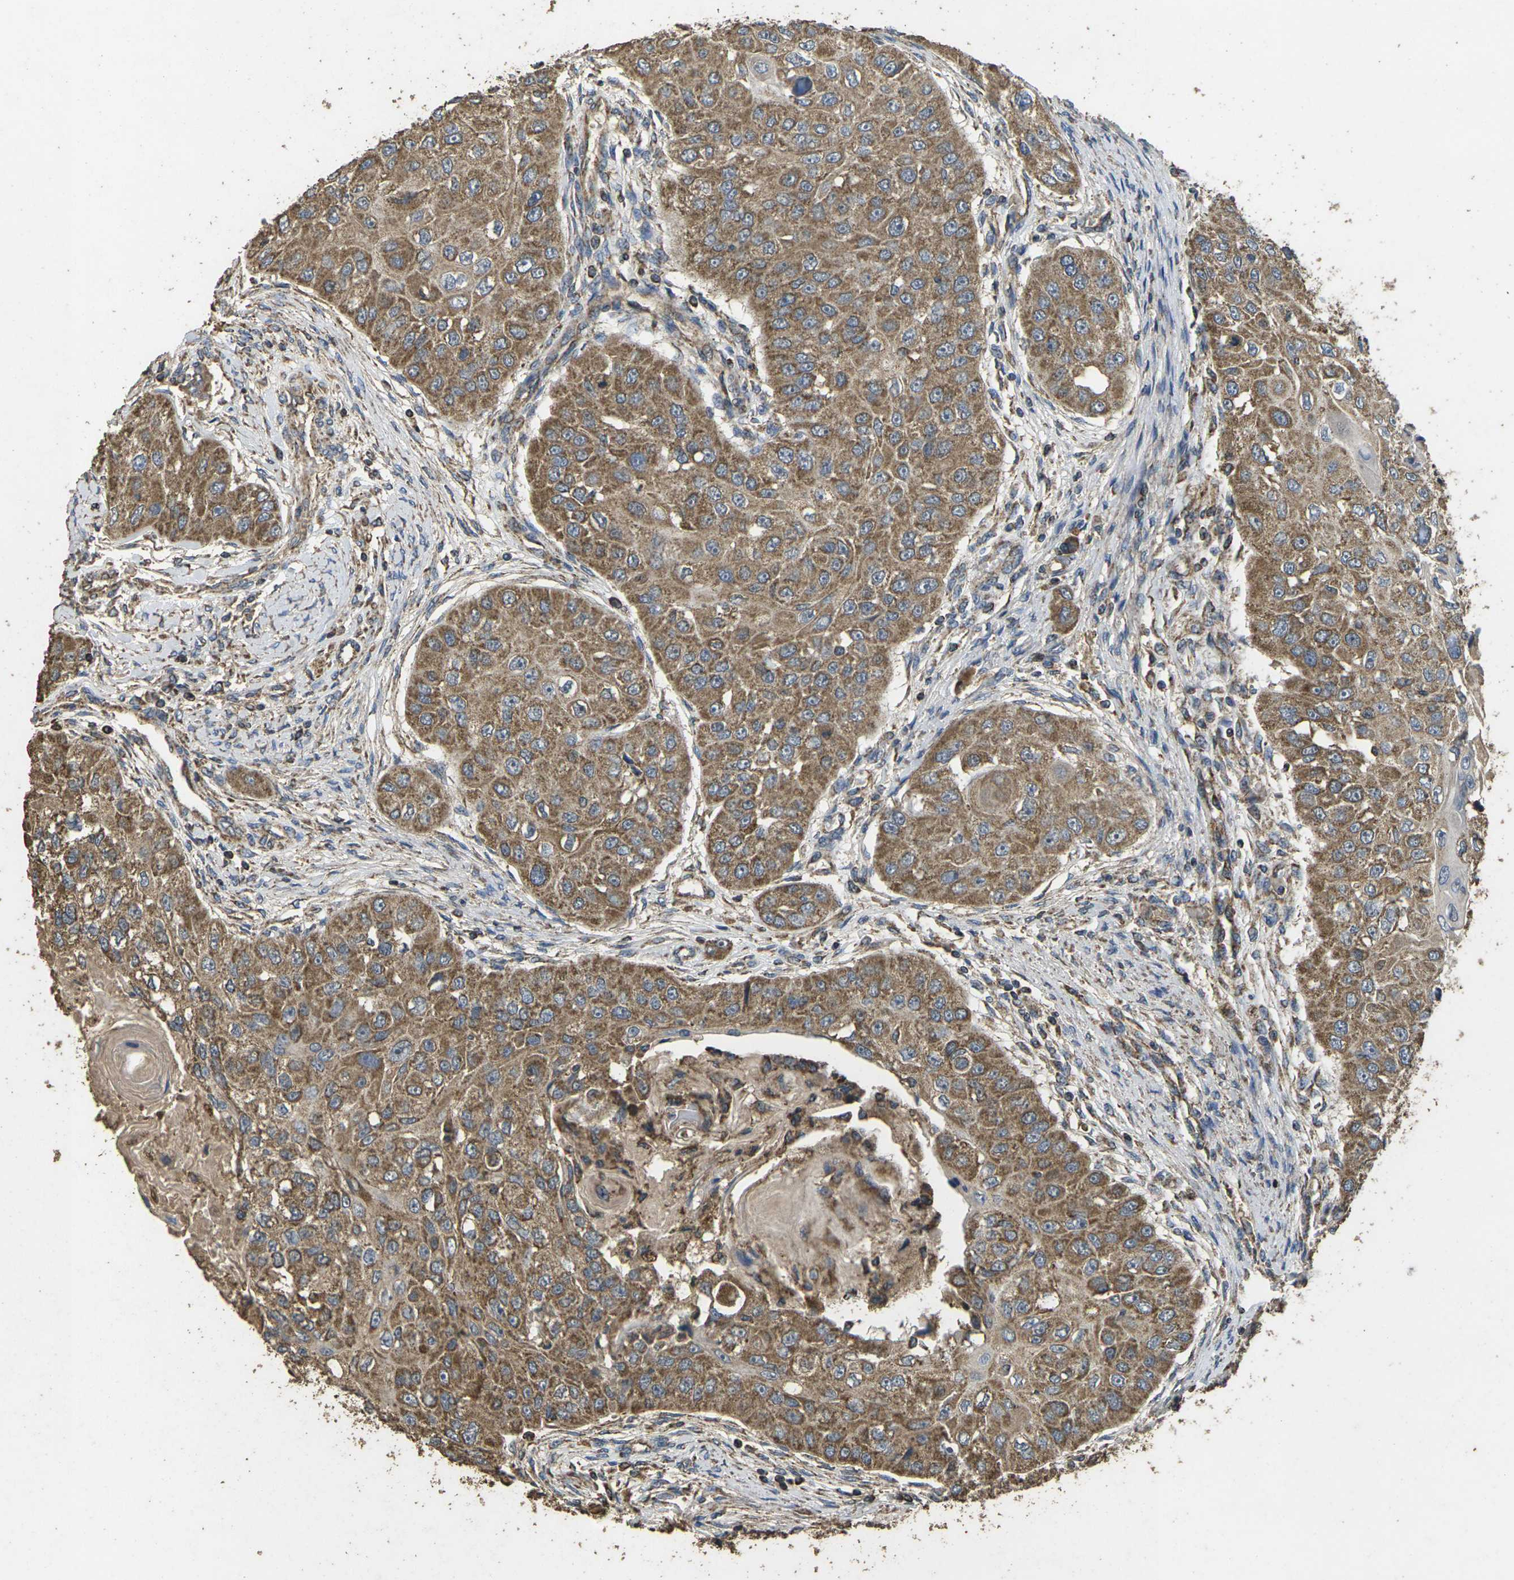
{"staining": {"intensity": "moderate", "quantity": ">75%", "location": "cytoplasmic/membranous"}, "tissue": "head and neck cancer", "cell_type": "Tumor cells", "image_type": "cancer", "snomed": [{"axis": "morphology", "description": "Normal tissue, NOS"}, {"axis": "morphology", "description": "Squamous cell carcinoma, NOS"}, {"axis": "topography", "description": "Skeletal muscle"}, {"axis": "topography", "description": "Head-Neck"}], "caption": "IHC of human head and neck cancer shows medium levels of moderate cytoplasmic/membranous positivity in about >75% of tumor cells.", "gene": "MAPK11", "patient": {"sex": "male", "age": 51}}